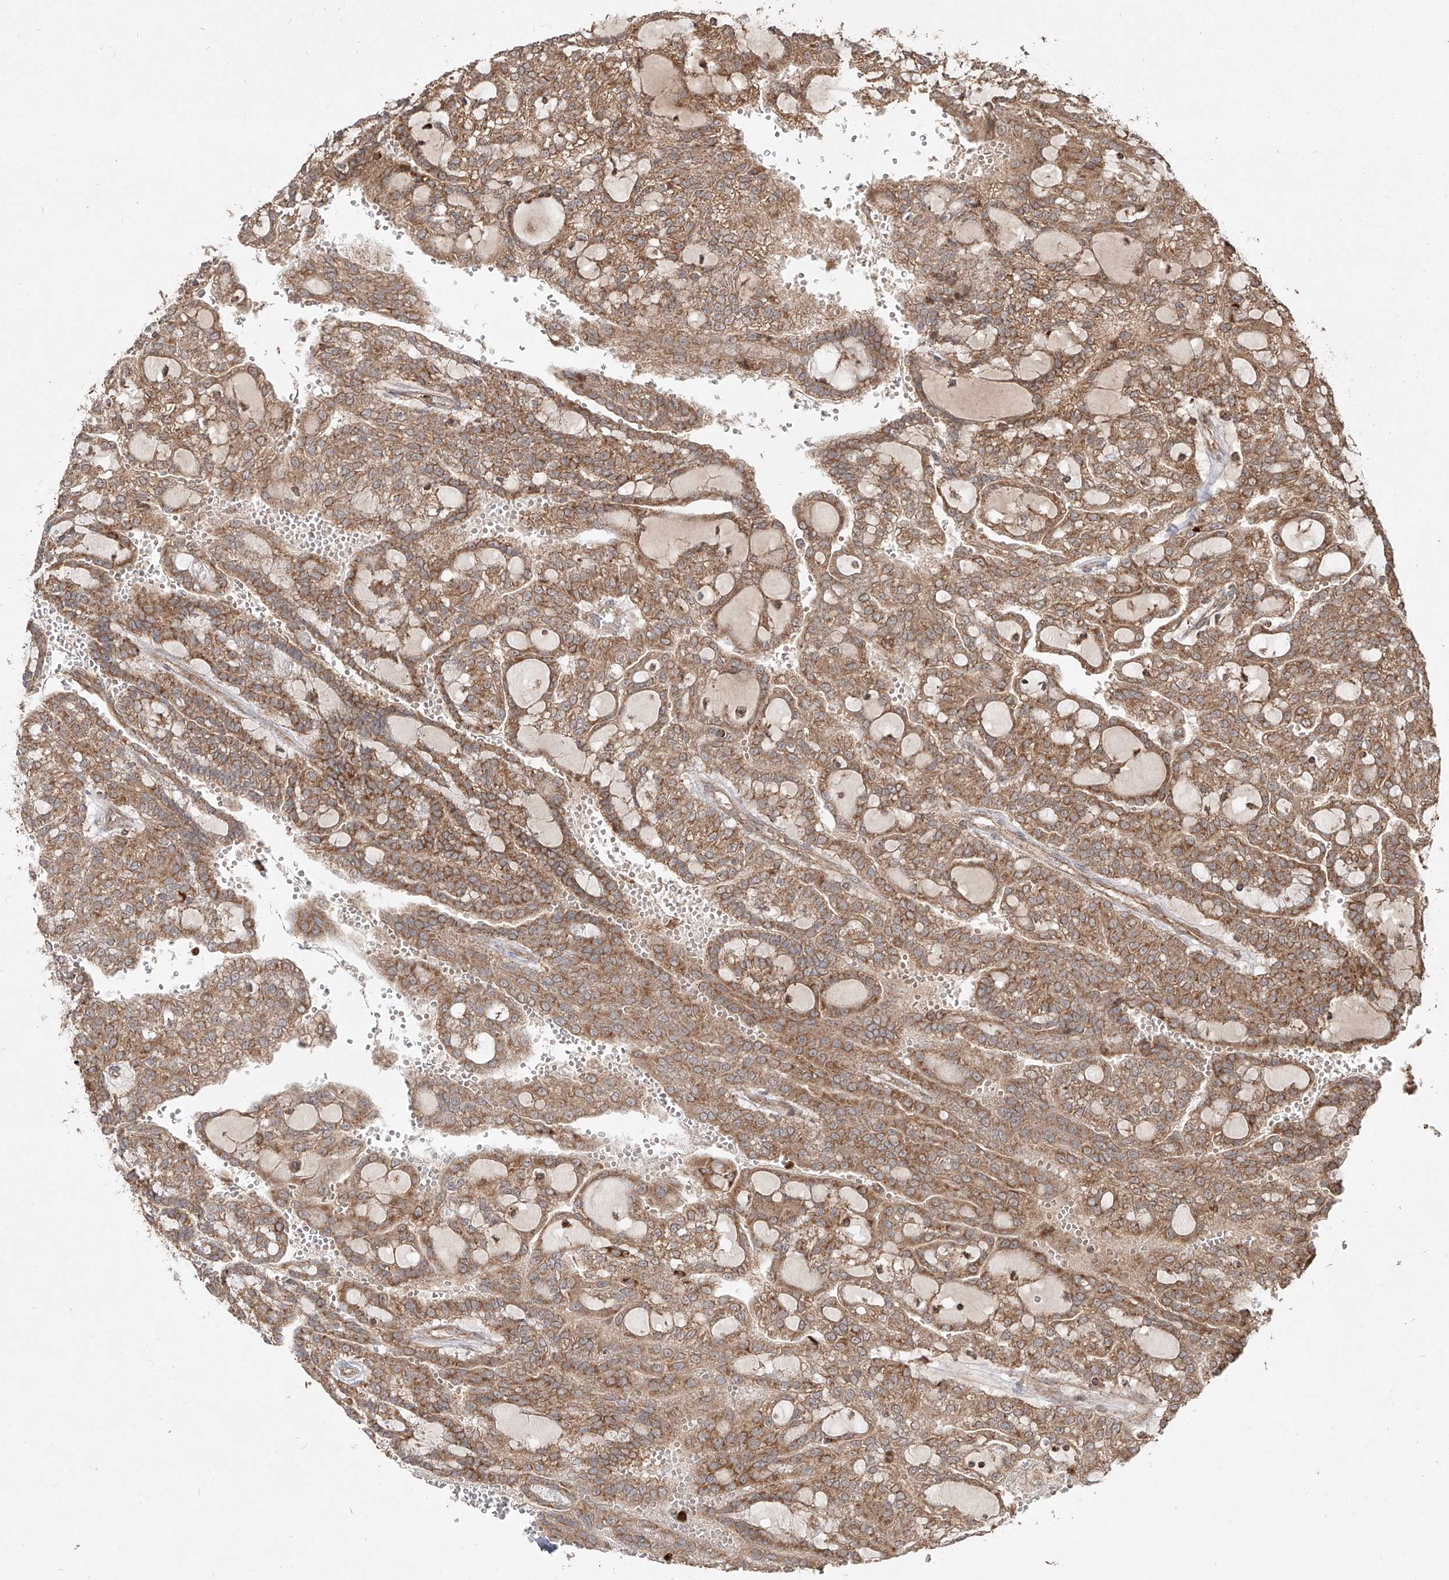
{"staining": {"intensity": "moderate", "quantity": ">75%", "location": "cytoplasmic/membranous"}, "tissue": "renal cancer", "cell_type": "Tumor cells", "image_type": "cancer", "snomed": [{"axis": "morphology", "description": "Adenocarcinoma, NOS"}, {"axis": "topography", "description": "Kidney"}], "caption": "A medium amount of moderate cytoplasmic/membranous positivity is present in about >75% of tumor cells in renal adenocarcinoma tissue.", "gene": "AIM2", "patient": {"sex": "male", "age": 63}}